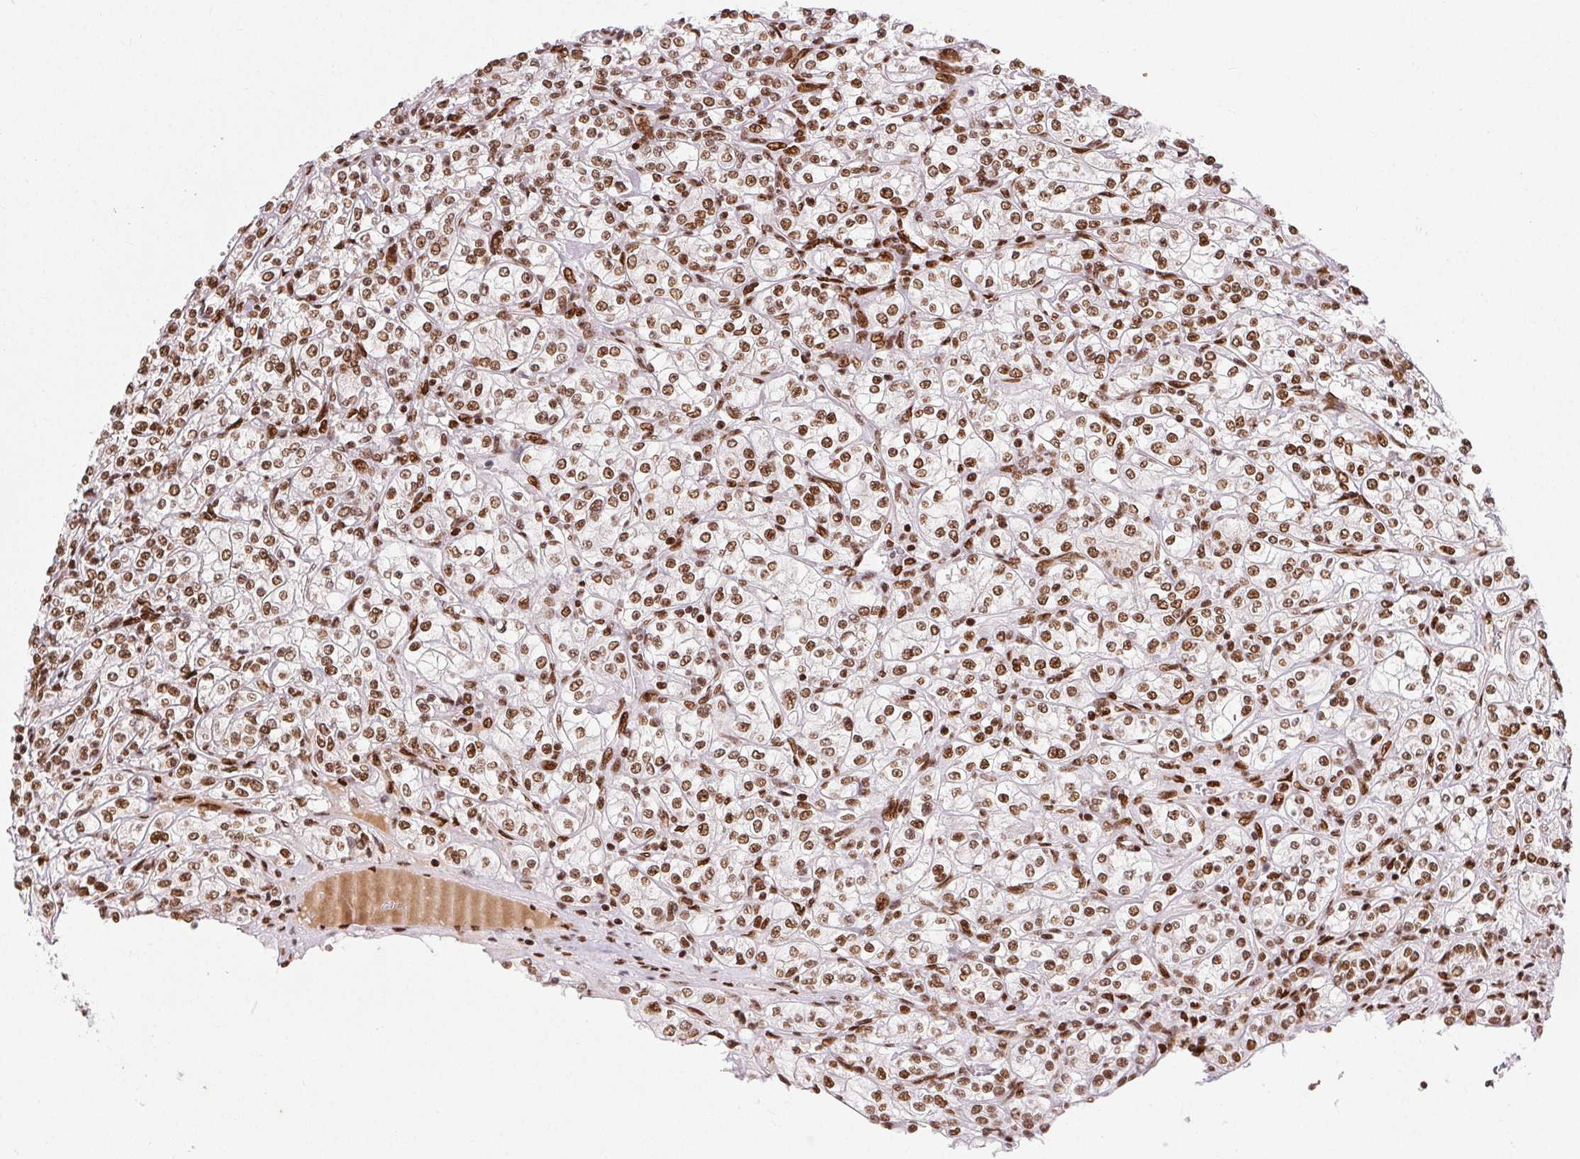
{"staining": {"intensity": "strong", "quantity": ">75%", "location": "nuclear"}, "tissue": "renal cancer", "cell_type": "Tumor cells", "image_type": "cancer", "snomed": [{"axis": "morphology", "description": "Adenocarcinoma, NOS"}, {"axis": "topography", "description": "Kidney"}], "caption": "Immunohistochemistry (IHC) of human renal cancer exhibits high levels of strong nuclear positivity in approximately >75% of tumor cells.", "gene": "ZNF80", "patient": {"sex": "male", "age": 77}}